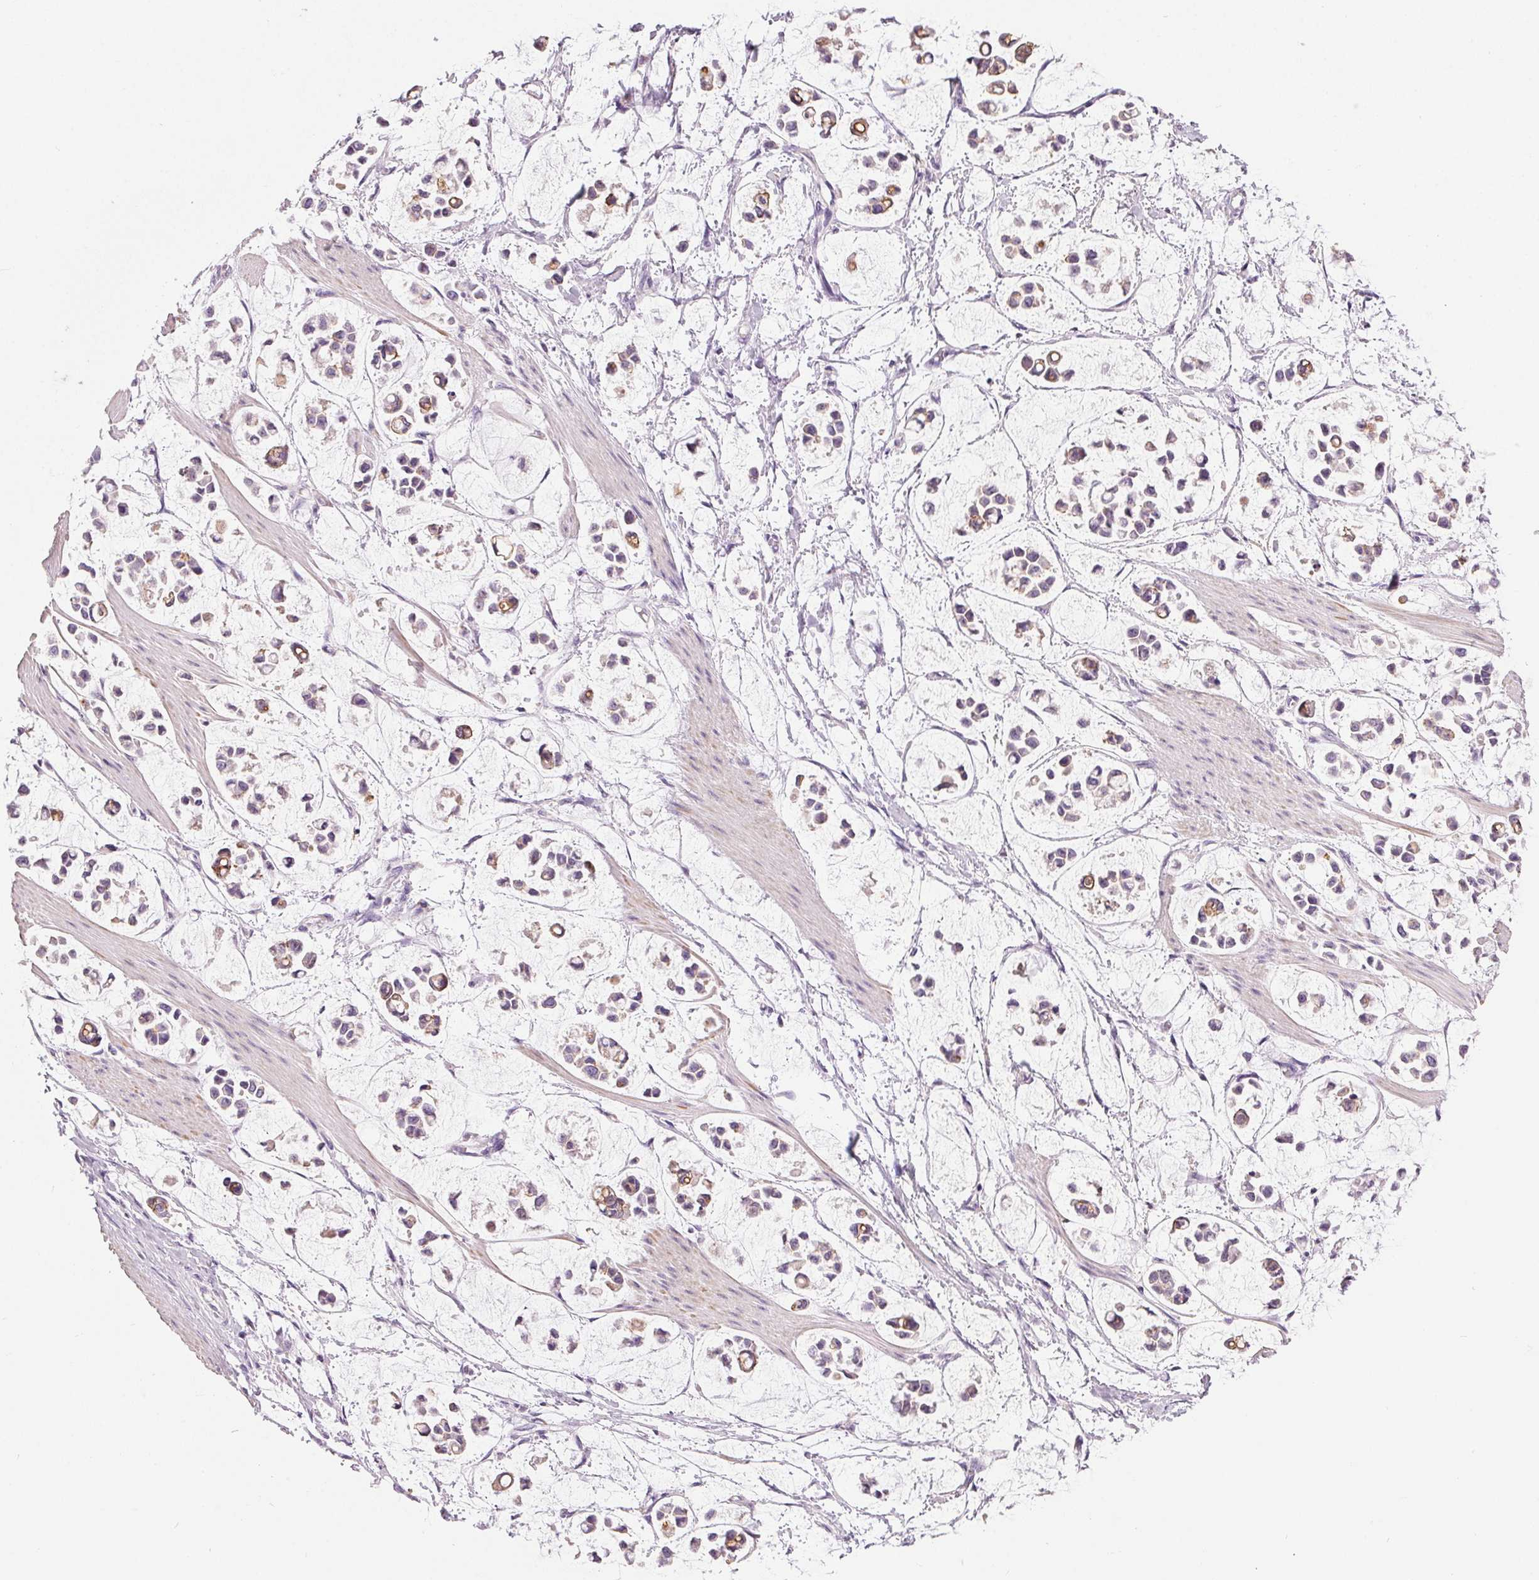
{"staining": {"intensity": "moderate", "quantity": "<25%", "location": "cytoplasmic/membranous"}, "tissue": "stomach cancer", "cell_type": "Tumor cells", "image_type": "cancer", "snomed": [{"axis": "morphology", "description": "Adenocarcinoma, NOS"}, {"axis": "topography", "description": "Stomach"}], "caption": "There is low levels of moderate cytoplasmic/membranous positivity in tumor cells of stomach cancer, as demonstrated by immunohistochemical staining (brown color).", "gene": "MISP", "patient": {"sex": "male", "age": 82}}